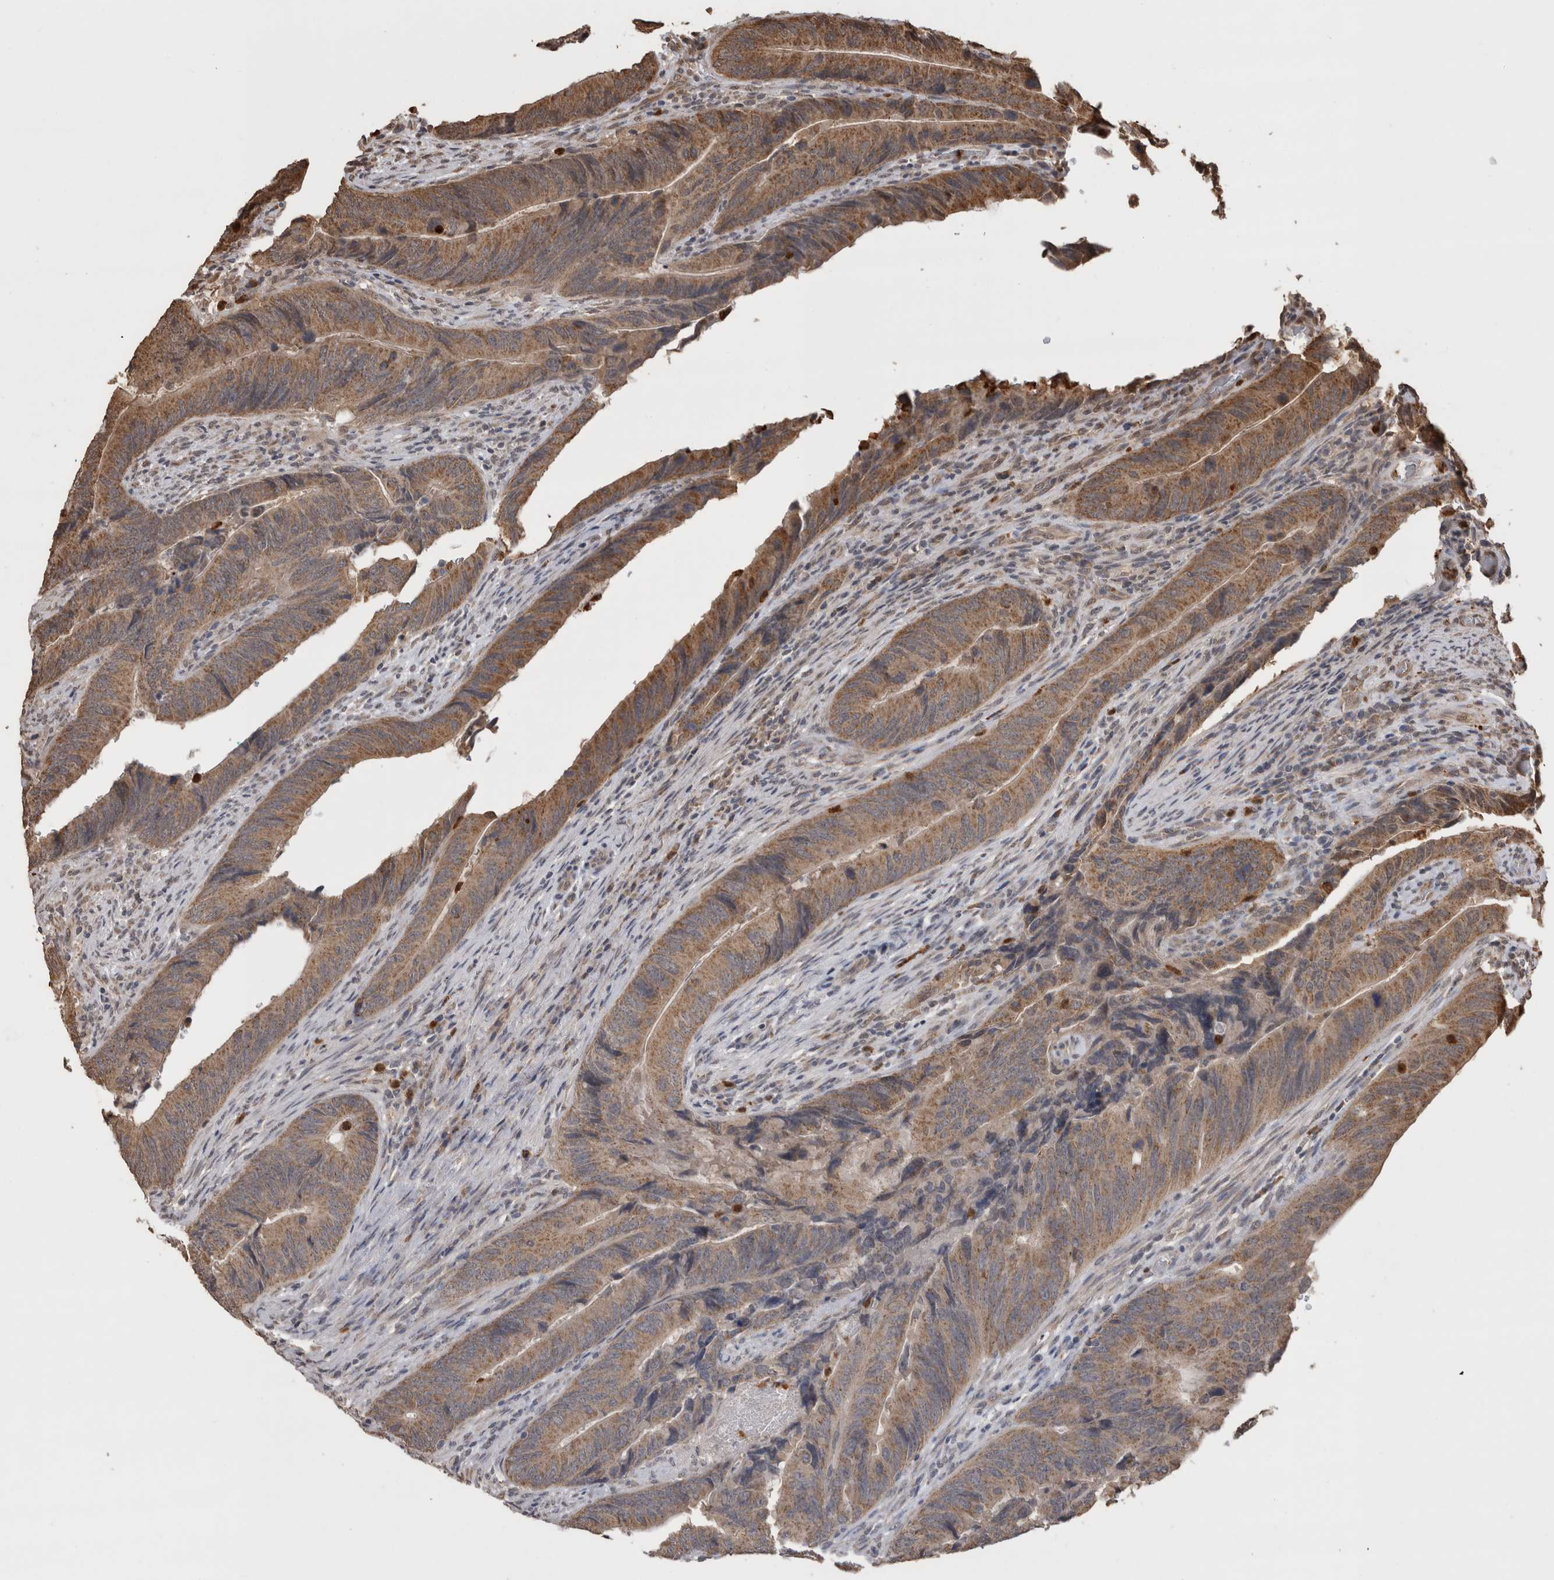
{"staining": {"intensity": "moderate", "quantity": ">75%", "location": "cytoplasmic/membranous"}, "tissue": "colorectal cancer", "cell_type": "Tumor cells", "image_type": "cancer", "snomed": [{"axis": "morphology", "description": "Normal tissue, NOS"}, {"axis": "morphology", "description": "Adenocarcinoma, NOS"}, {"axis": "topography", "description": "Colon"}], "caption": "An immunohistochemistry photomicrograph of tumor tissue is shown. Protein staining in brown labels moderate cytoplasmic/membranous positivity in colorectal cancer (adenocarcinoma) within tumor cells.", "gene": "PAK4", "patient": {"sex": "male", "age": 56}}